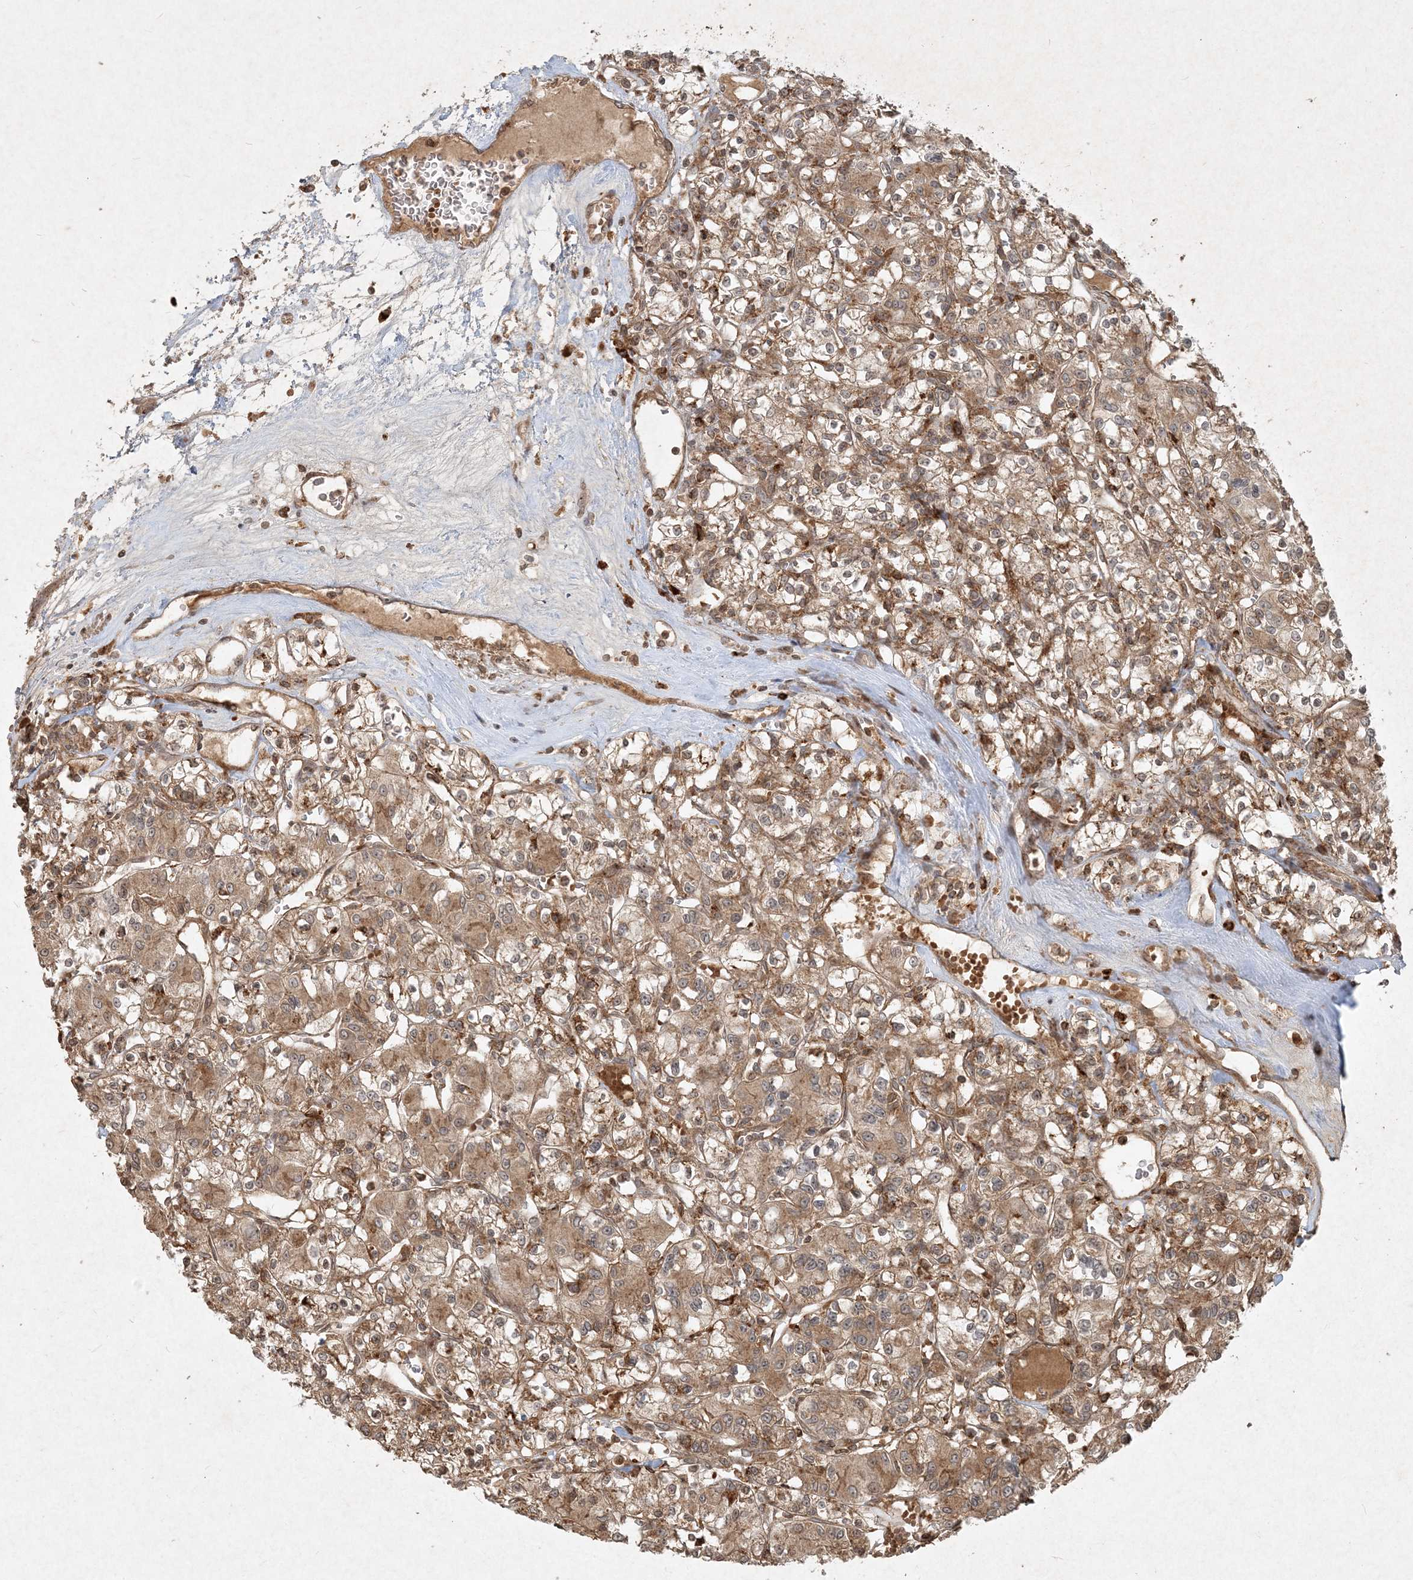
{"staining": {"intensity": "moderate", "quantity": ">75%", "location": "cytoplasmic/membranous"}, "tissue": "renal cancer", "cell_type": "Tumor cells", "image_type": "cancer", "snomed": [{"axis": "morphology", "description": "Adenocarcinoma, NOS"}, {"axis": "topography", "description": "Kidney"}], "caption": "Immunohistochemistry (IHC) of renal cancer shows medium levels of moderate cytoplasmic/membranous positivity in approximately >75% of tumor cells. (DAB (3,3'-diaminobenzidine) IHC, brown staining for protein, blue staining for nuclei).", "gene": "NARS1", "patient": {"sex": "female", "age": 59}}